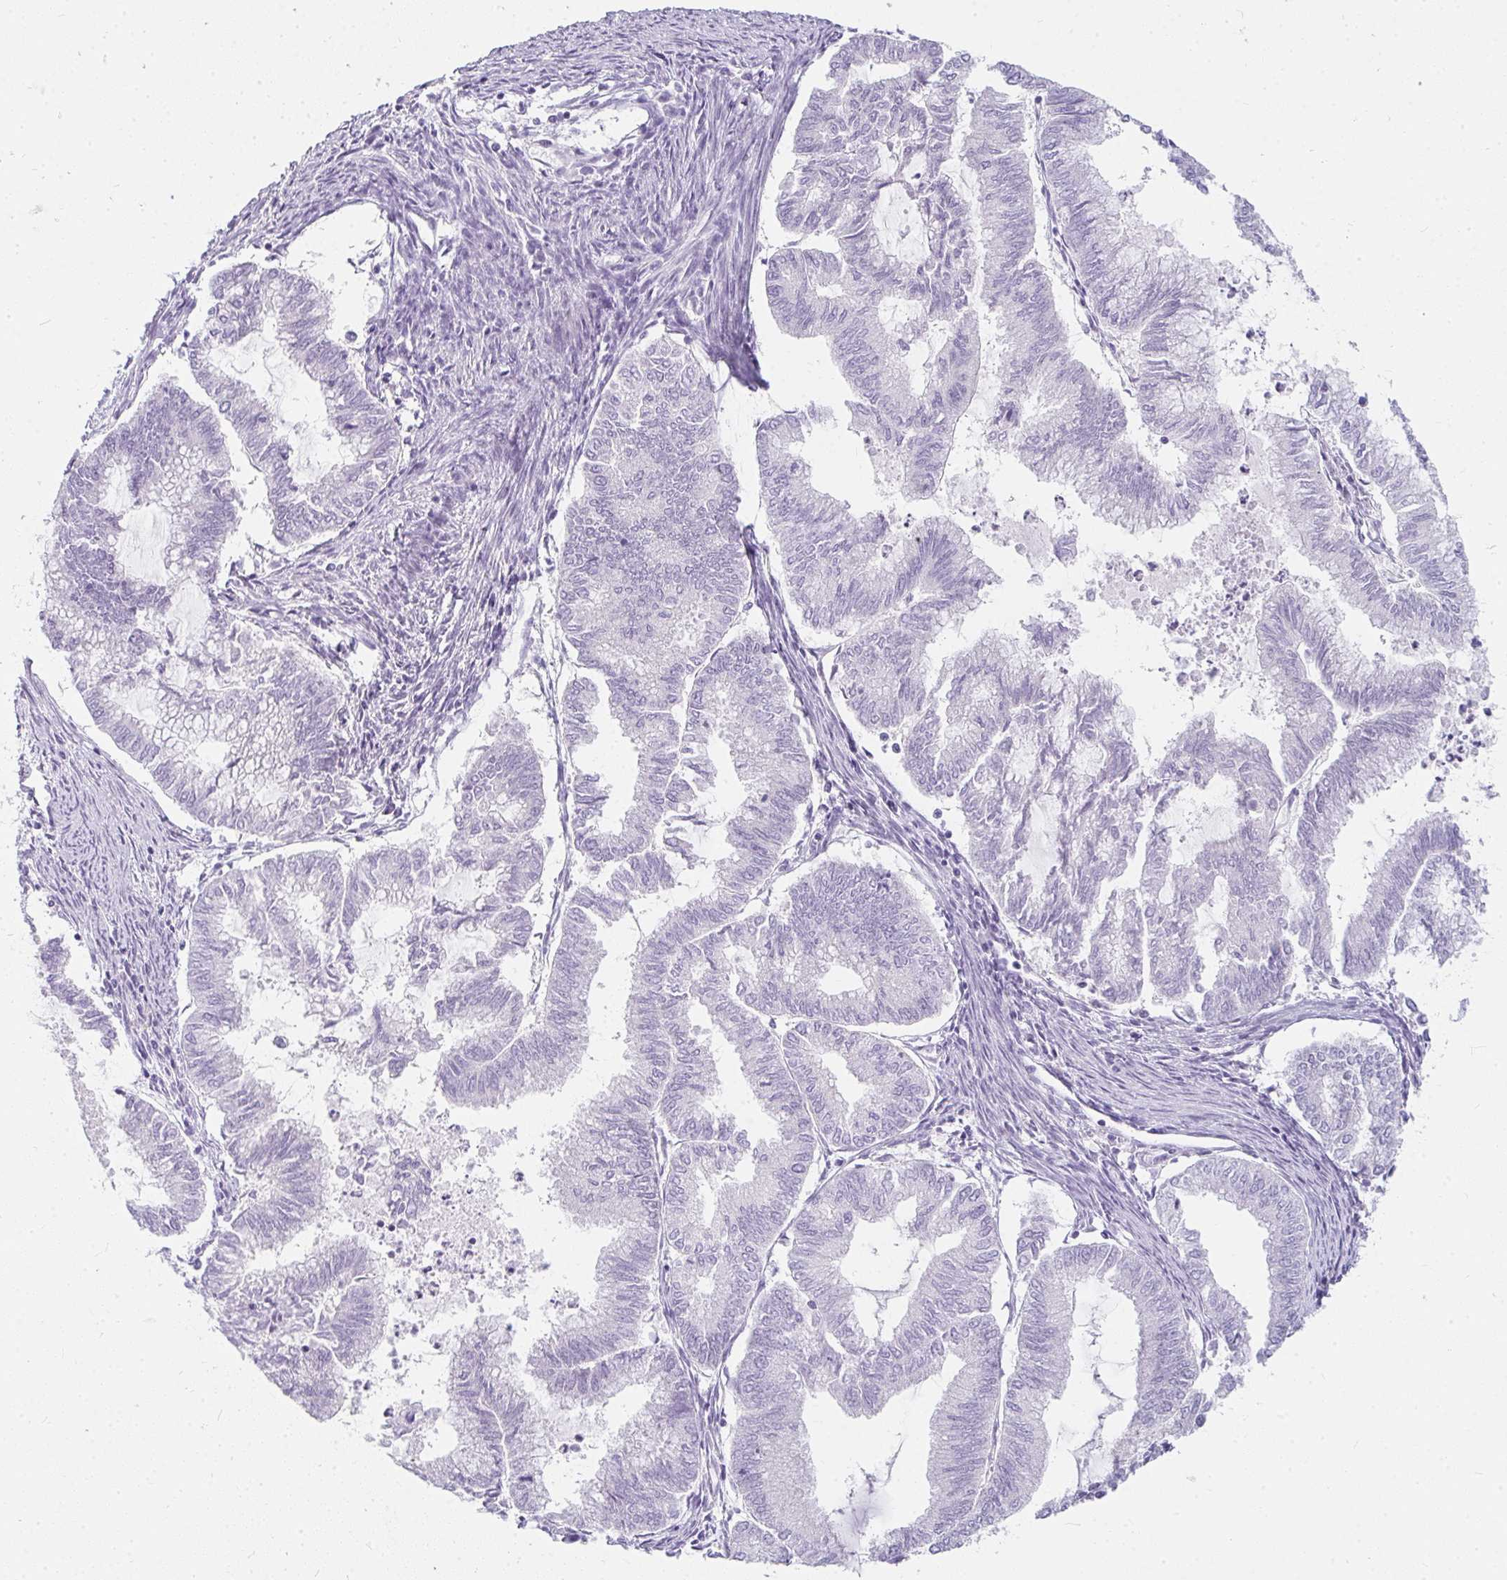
{"staining": {"intensity": "negative", "quantity": "none", "location": "none"}, "tissue": "endometrial cancer", "cell_type": "Tumor cells", "image_type": "cancer", "snomed": [{"axis": "morphology", "description": "Adenocarcinoma, NOS"}, {"axis": "topography", "description": "Endometrium"}], "caption": "Immunohistochemistry (IHC) photomicrograph of neoplastic tissue: human endometrial adenocarcinoma stained with DAB displays no significant protein positivity in tumor cells.", "gene": "PPP1R3G", "patient": {"sex": "female", "age": 79}}